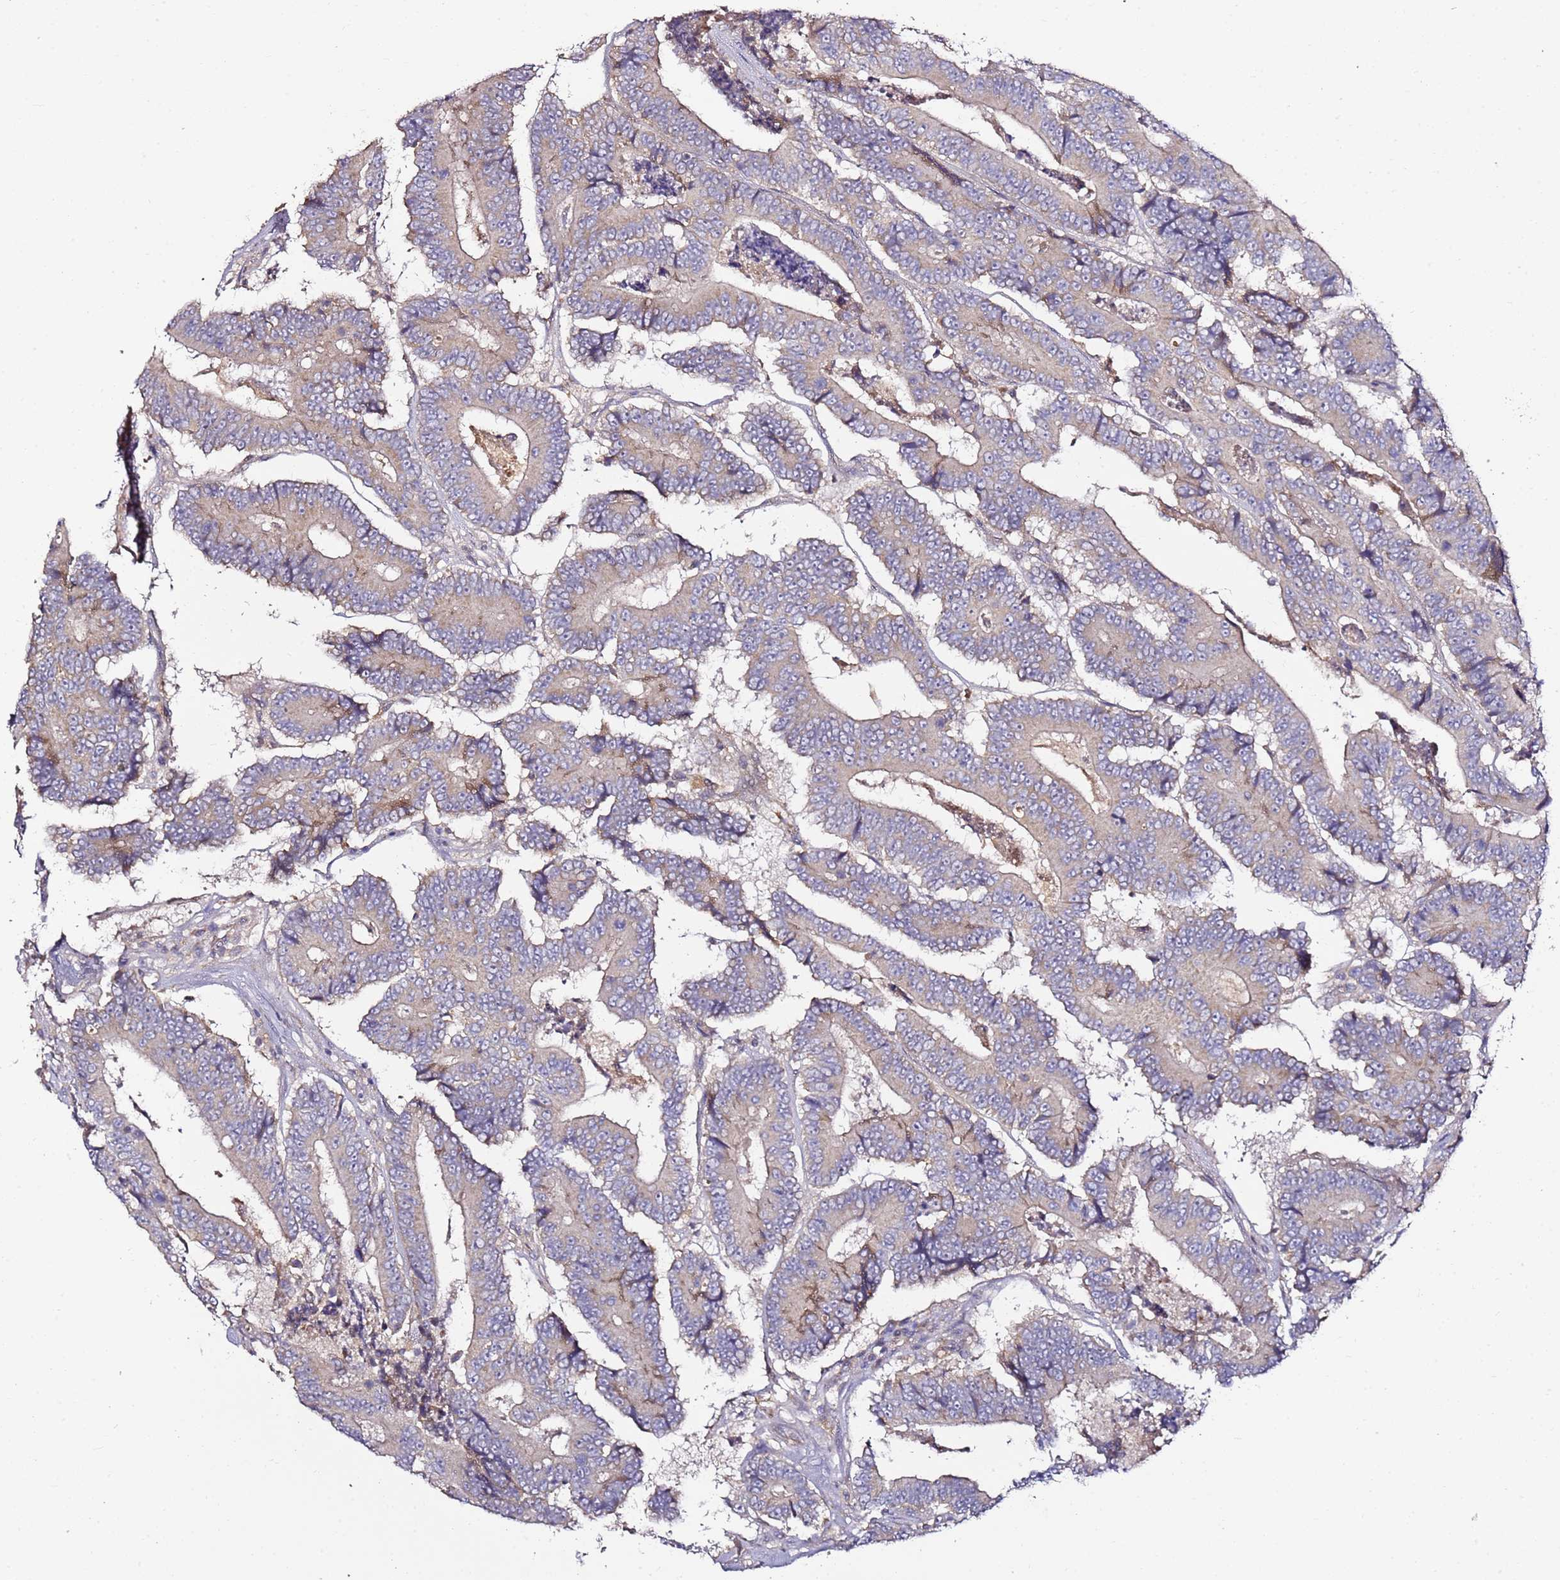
{"staining": {"intensity": "weak", "quantity": "<25%", "location": "cytoplasmic/membranous"}, "tissue": "colorectal cancer", "cell_type": "Tumor cells", "image_type": "cancer", "snomed": [{"axis": "morphology", "description": "Adenocarcinoma, NOS"}, {"axis": "topography", "description": "Colon"}], "caption": "This is a photomicrograph of immunohistochemistry (IHC) staining of colorectal adenocarcinoma, which shows no positivity in tumor cells.", "gene": "KRTAP21-3", "patient": {"sex": "male", "age": 83}}